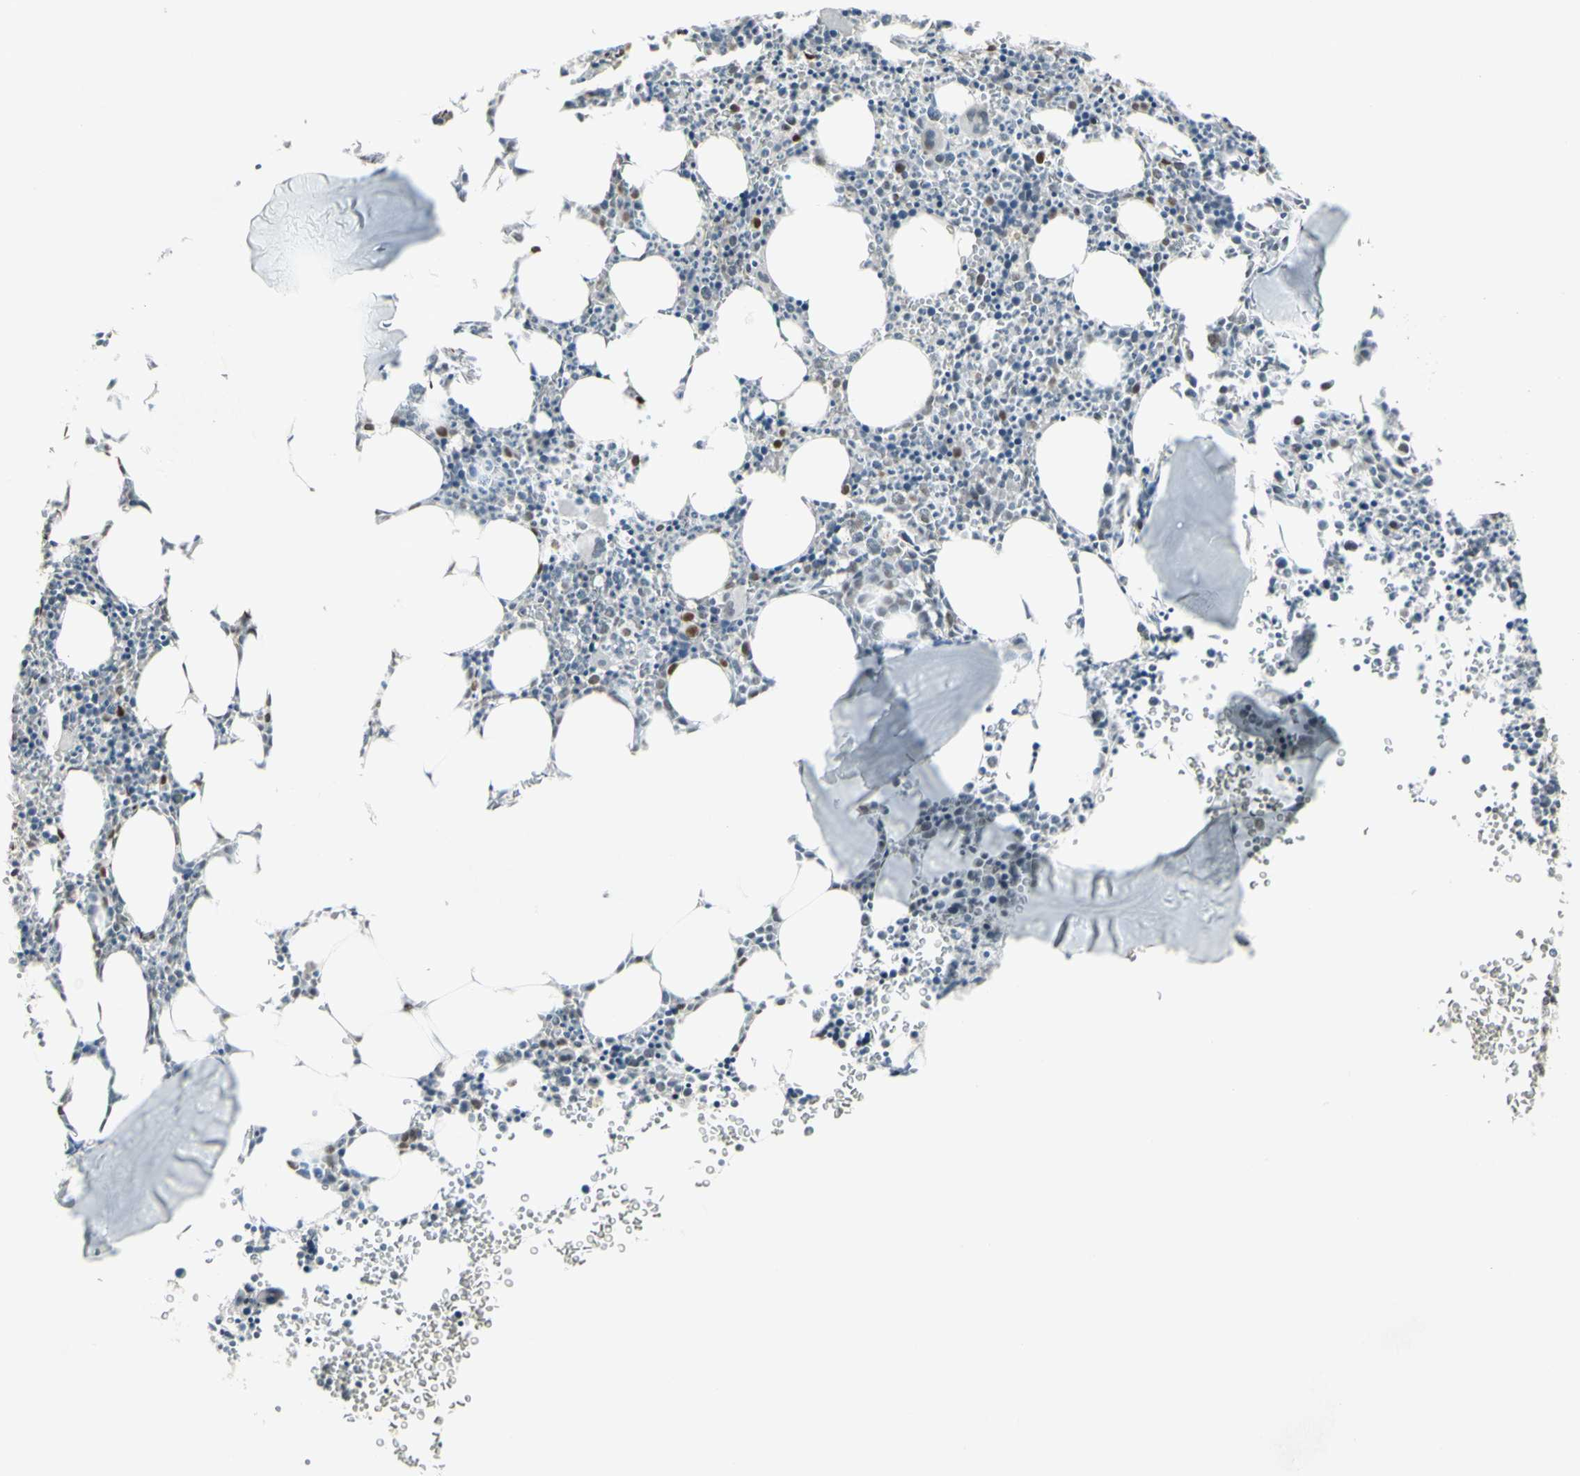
{"staining": {"intensity": "strong", "quantity": "<25%", "location": "nuclear"}, "tissue": "bone marrow", "cell_type": "Hematopoietic cells", "image_type": "normal", "snomed": [{"axis": "morphology", "description": "Normal tissue, NOS"}, {"axis": "morphology", "description": "Inflammation, NOS"}, {"axis": "topography", "description": "Bone marrow"}], "caption": "Brown immunohistochemical staining in unremarkable human bone marrow reveals strong nuclear staining in about <25% of hematopoietic cells.", "gene": "TRIM28", "patient": {"sex": "female", "age": 61}}